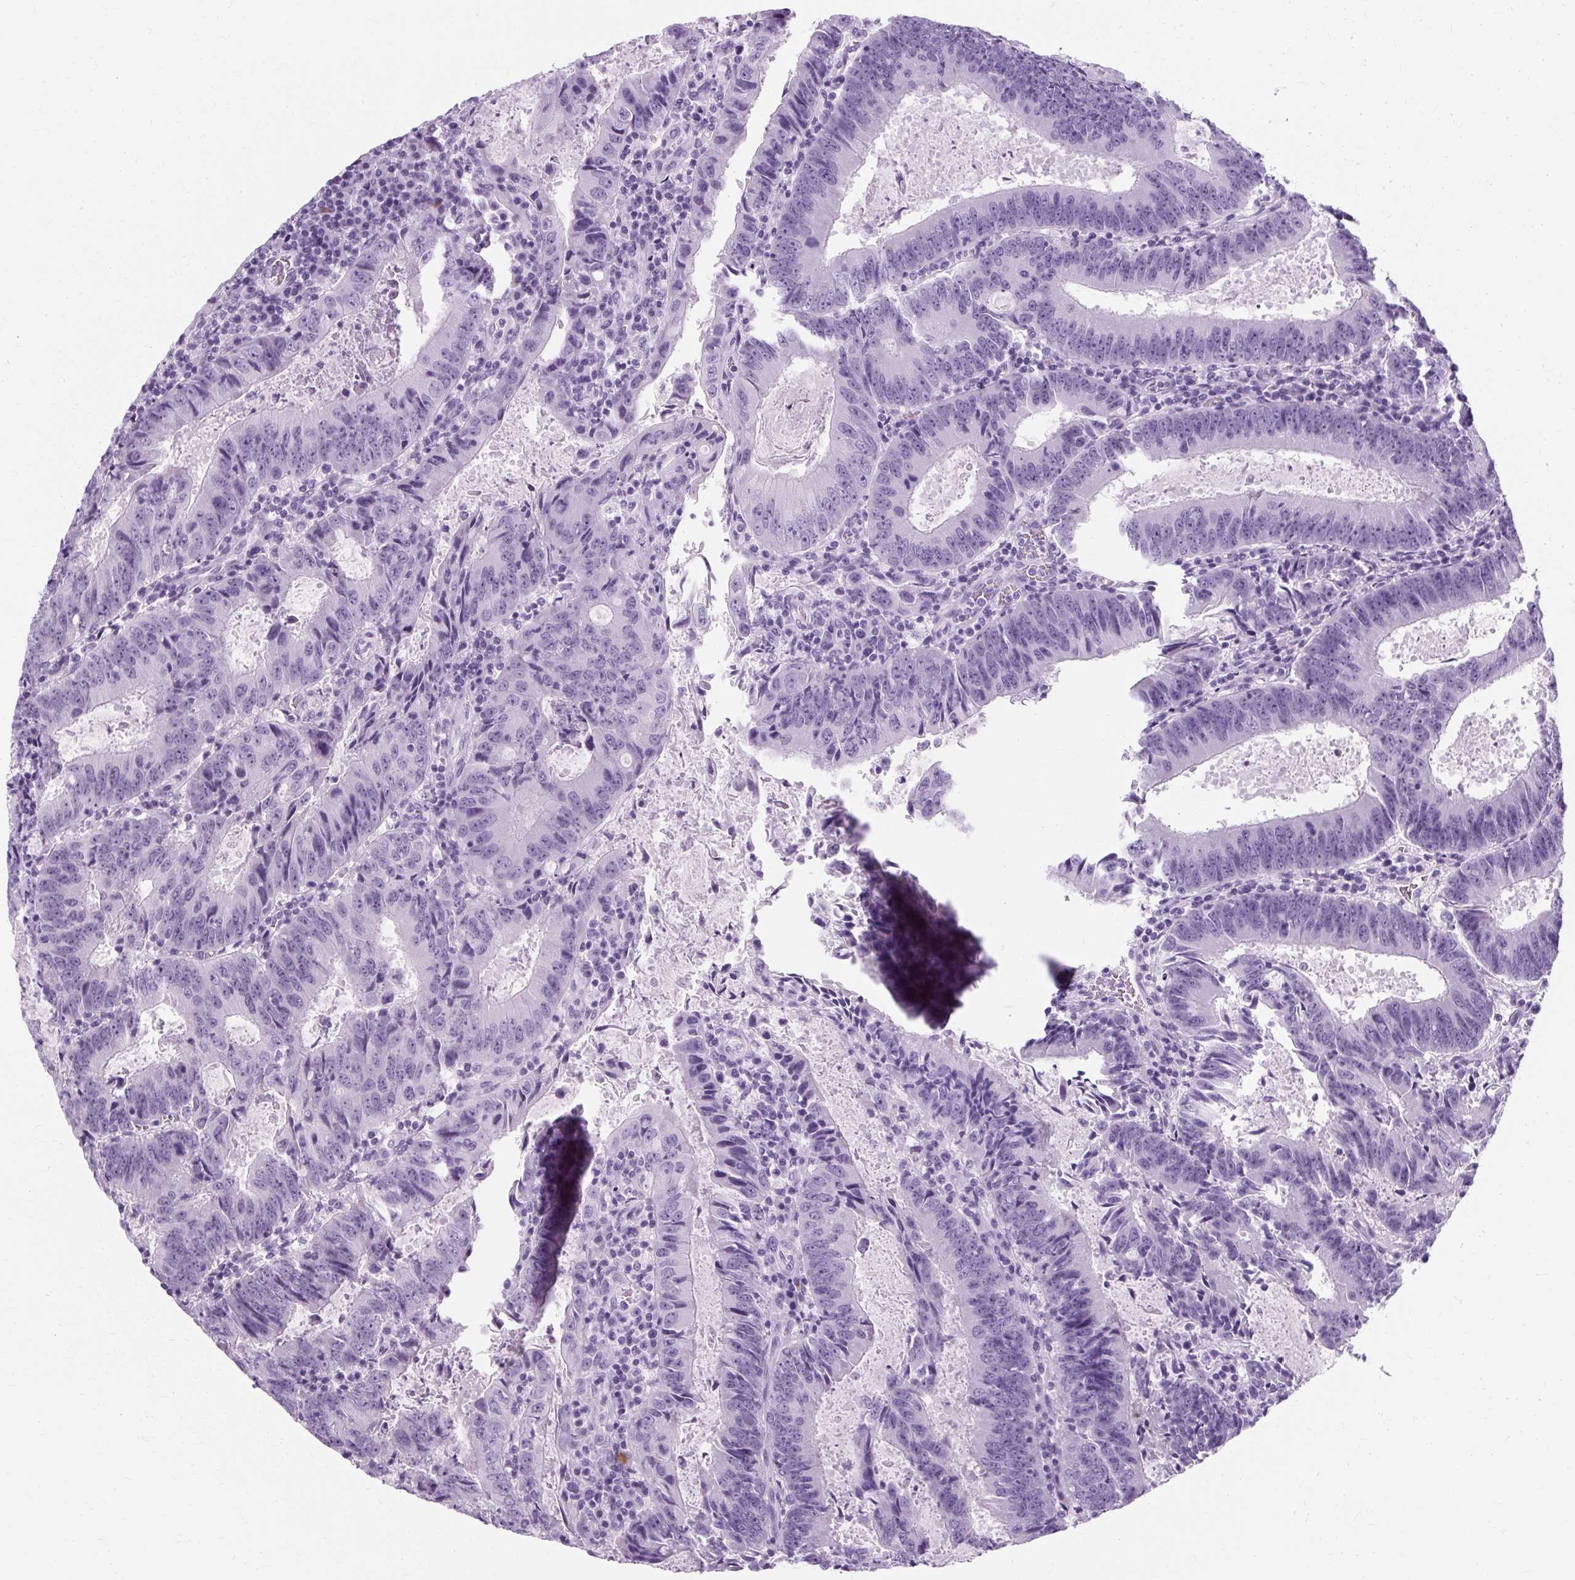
{"staining": {"intensity": "negative", "quantity": "none", "location": "none"}, "tissue": "colorectal cancer", "cell_type": "Tumor cells", "image_type": "cancer", "snomed": [{"axis": "morphology", "description": "Adenocarcinoma, NOS"}, {"axis": "topography", "description": "Colon"}], "caption": "Immunohistochemistry (IHC) micrograph of human adenocarcinoma (colorectal) stained for a protein (brown), which exhibits no staining in tumor cells. The staining was performed using DAB (3,3'-diaminobenzidine) to visualize the protein expression in brown, while the nuclei were stained in blue with hematoxylin (Magnification: 20x).", "gene": "RYBP", "patient": {"sex": "male", "age": 67}}